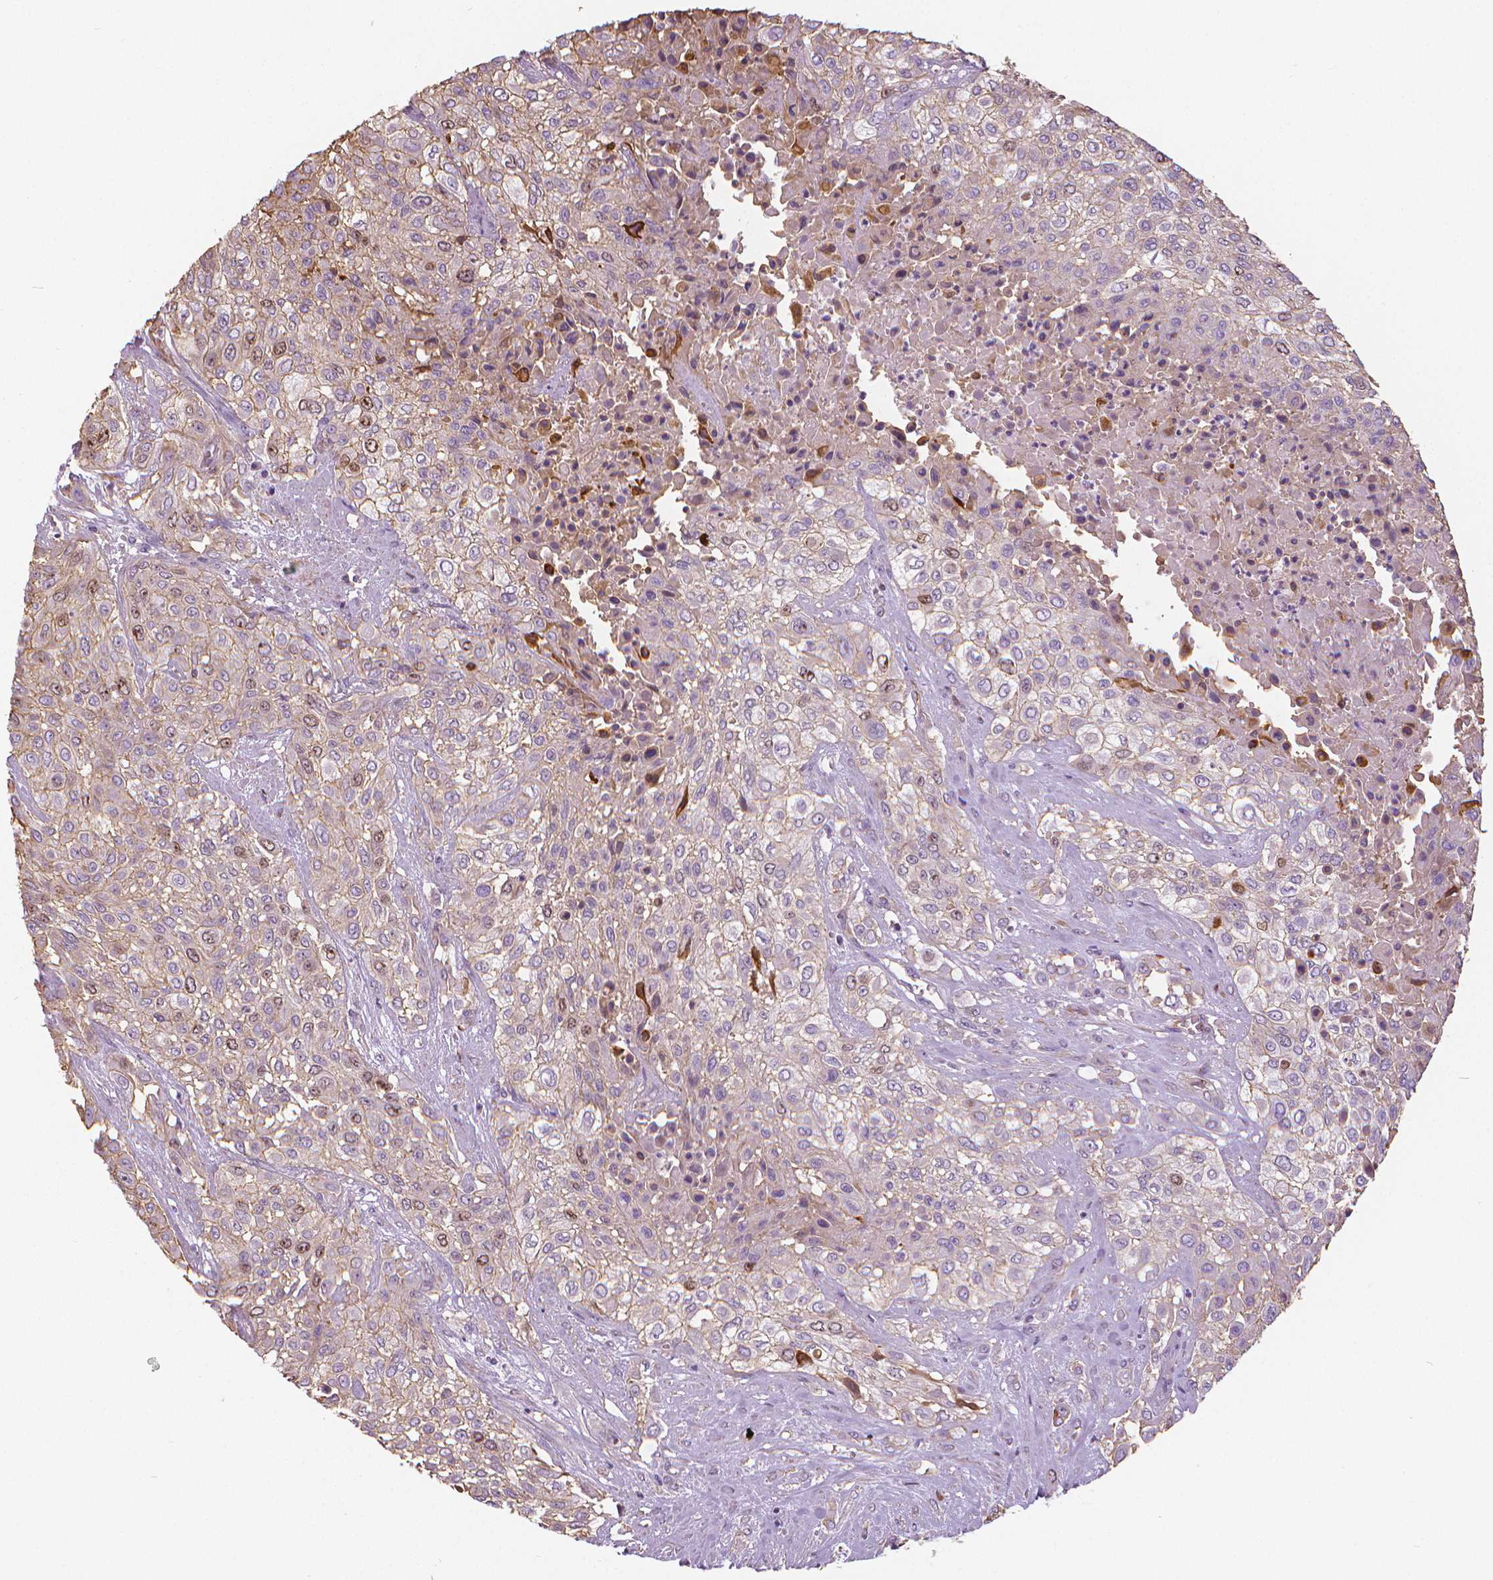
{"staining": {"intensity": "moderate", "quantity": "<25%", "location": "nuclear"}, "tissue": "urothelial cancer", "cell_type": "Tumor cells", "image_type": "cancer", "snomed": [{"axis": "morphology", "description": "Urothelial carcinoma, High grade"}, {"axis": "topography", "description": "Urinary bladder"}], "caption": "High-grade urothelial carcinoma stained with a protein marker shows moderate staining in tumor cells.", "gene": "MKI67", "patient": {"sex": "male", "age": 57}}